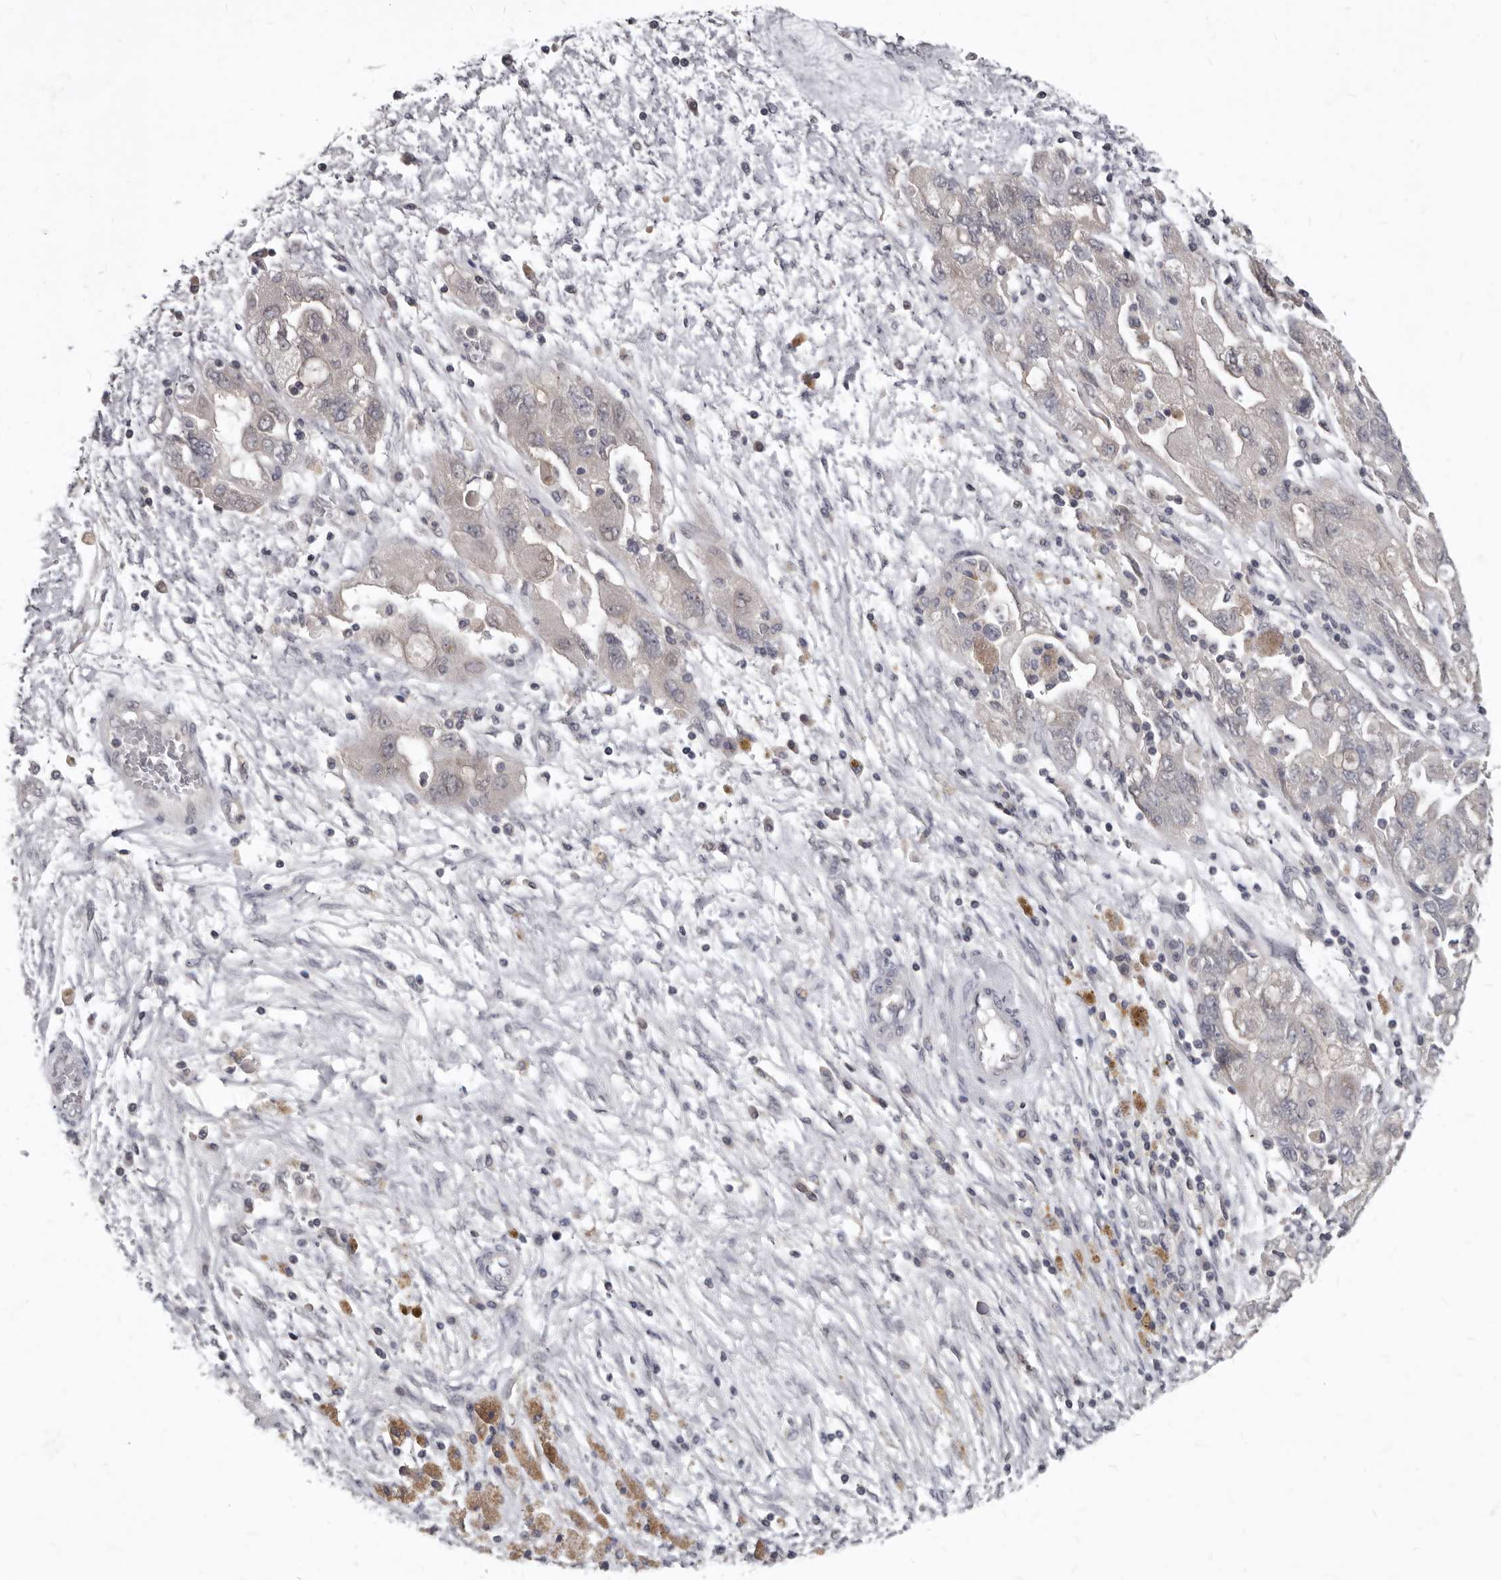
{"staining": {"intensity": "negative", "quantity": "none", "location": "none"}, "tissue": "ovarian cancer", "cell_type": "Tumor cells", "image_type": "cancer", "snomed": [{"axis": "morphology", "description": "Carcinoma, NOS"}, {"axis": "morphology", "description": "Cystadenocarcinoma, serous, NOS"}, {"axis": "topography", "description": "Ovary"}], "caption": "Ovarian cancer (serous cystadenocarcinoma) stained for a protein using immunohistochemistry (IHC) shows no expression tumor cells.", "gene": "SULT1E1", "patient": {"sex": "female", "age": 69}}